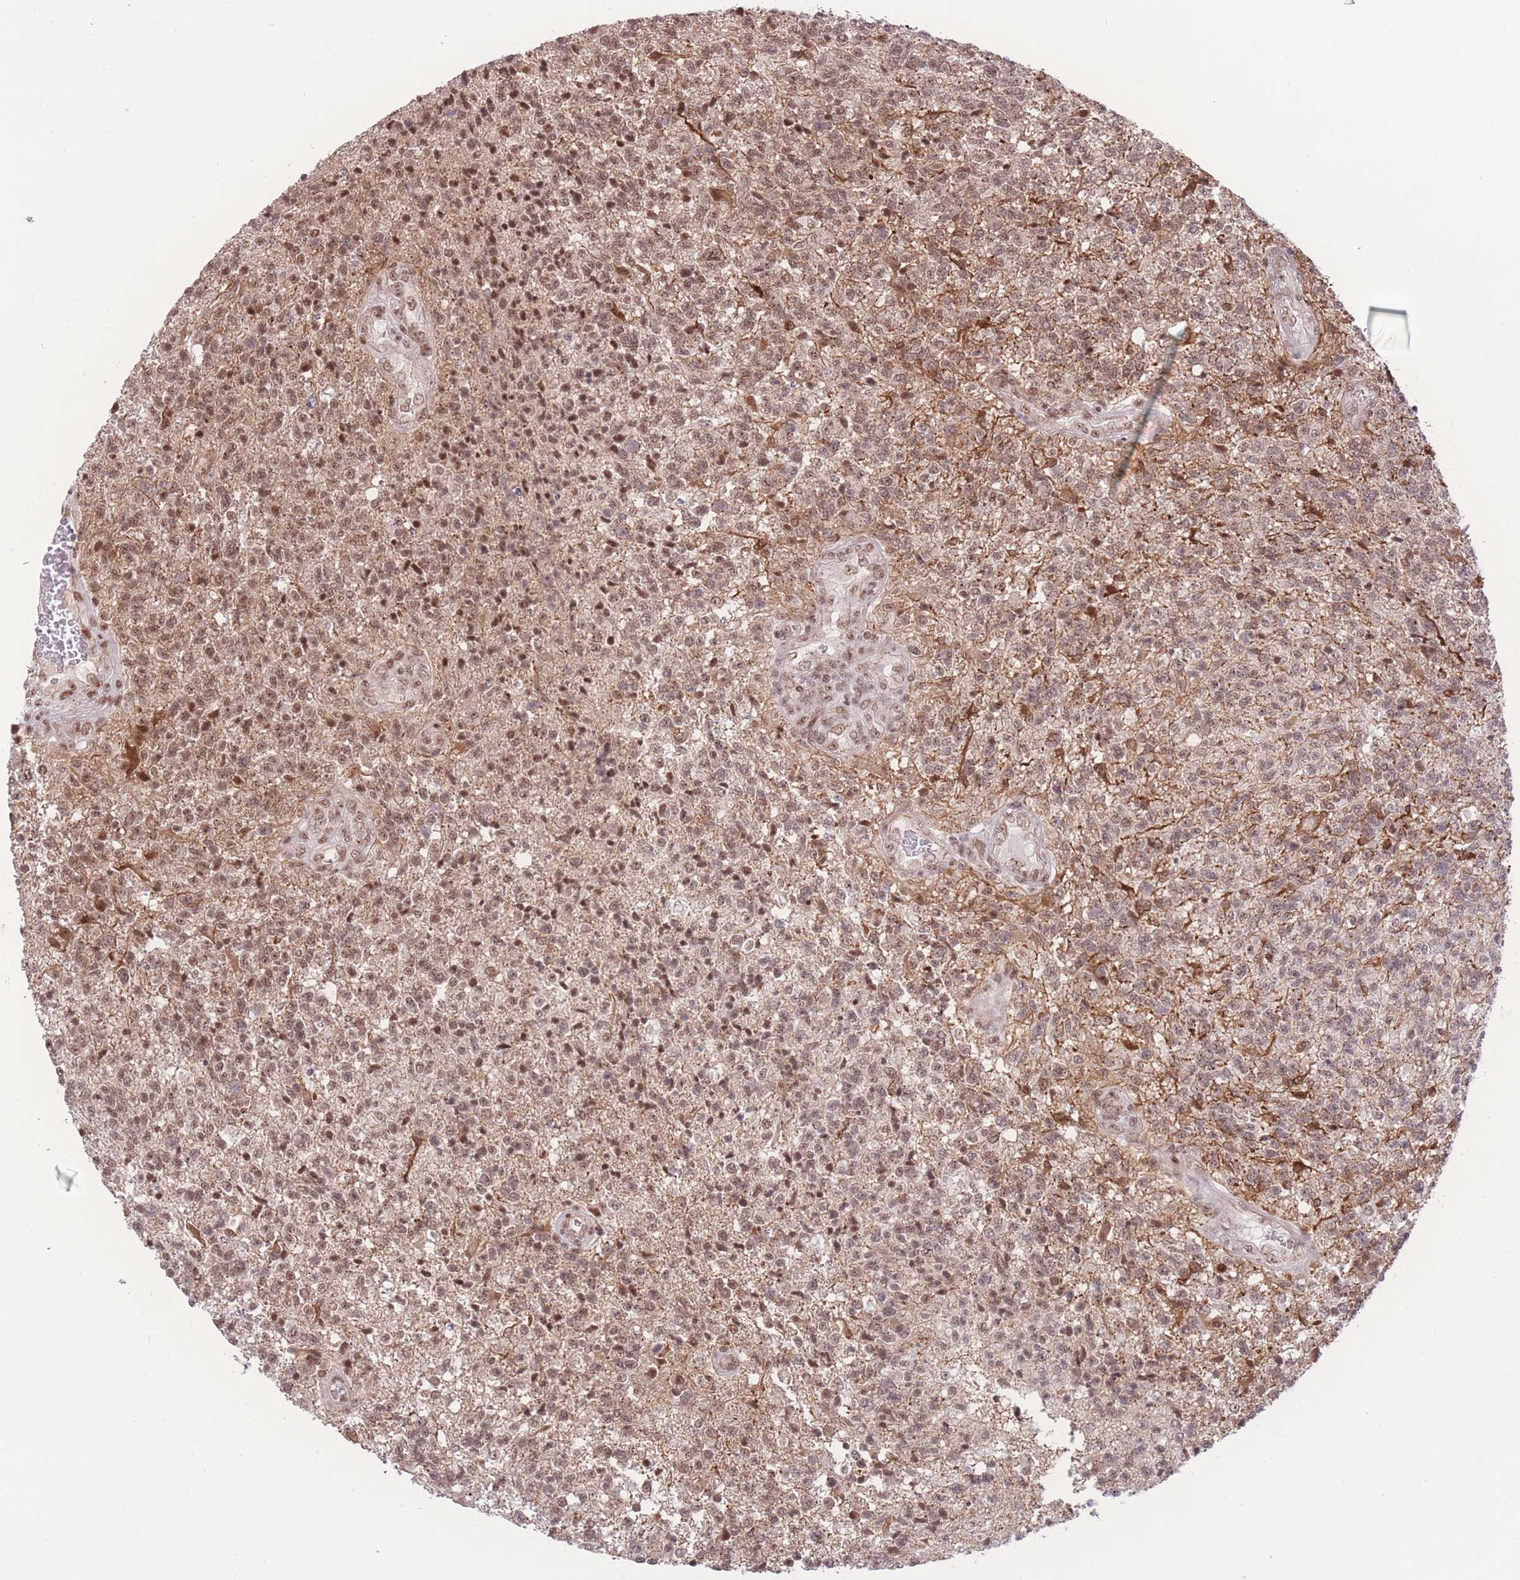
{"staining": {"intensity": "moderate", "quantity": ">75%", "location": "nuclear"}, "tissue": "glioma", "cell_type": "Tumor cells", "image_type": "cancer", "snomed": [{"axis": "morphology", "description": "Glioma, malignant, High grade"}, {"axis": "topography", "description": "Brain"}], "caption": "Protein expression analysis of human high-grade glioma (malignant) reveals moderate nuclear staining in approximately >75% of tumor cells.", "gene": "PCIF1", "patient": {"sex": "male", "age": 56}}